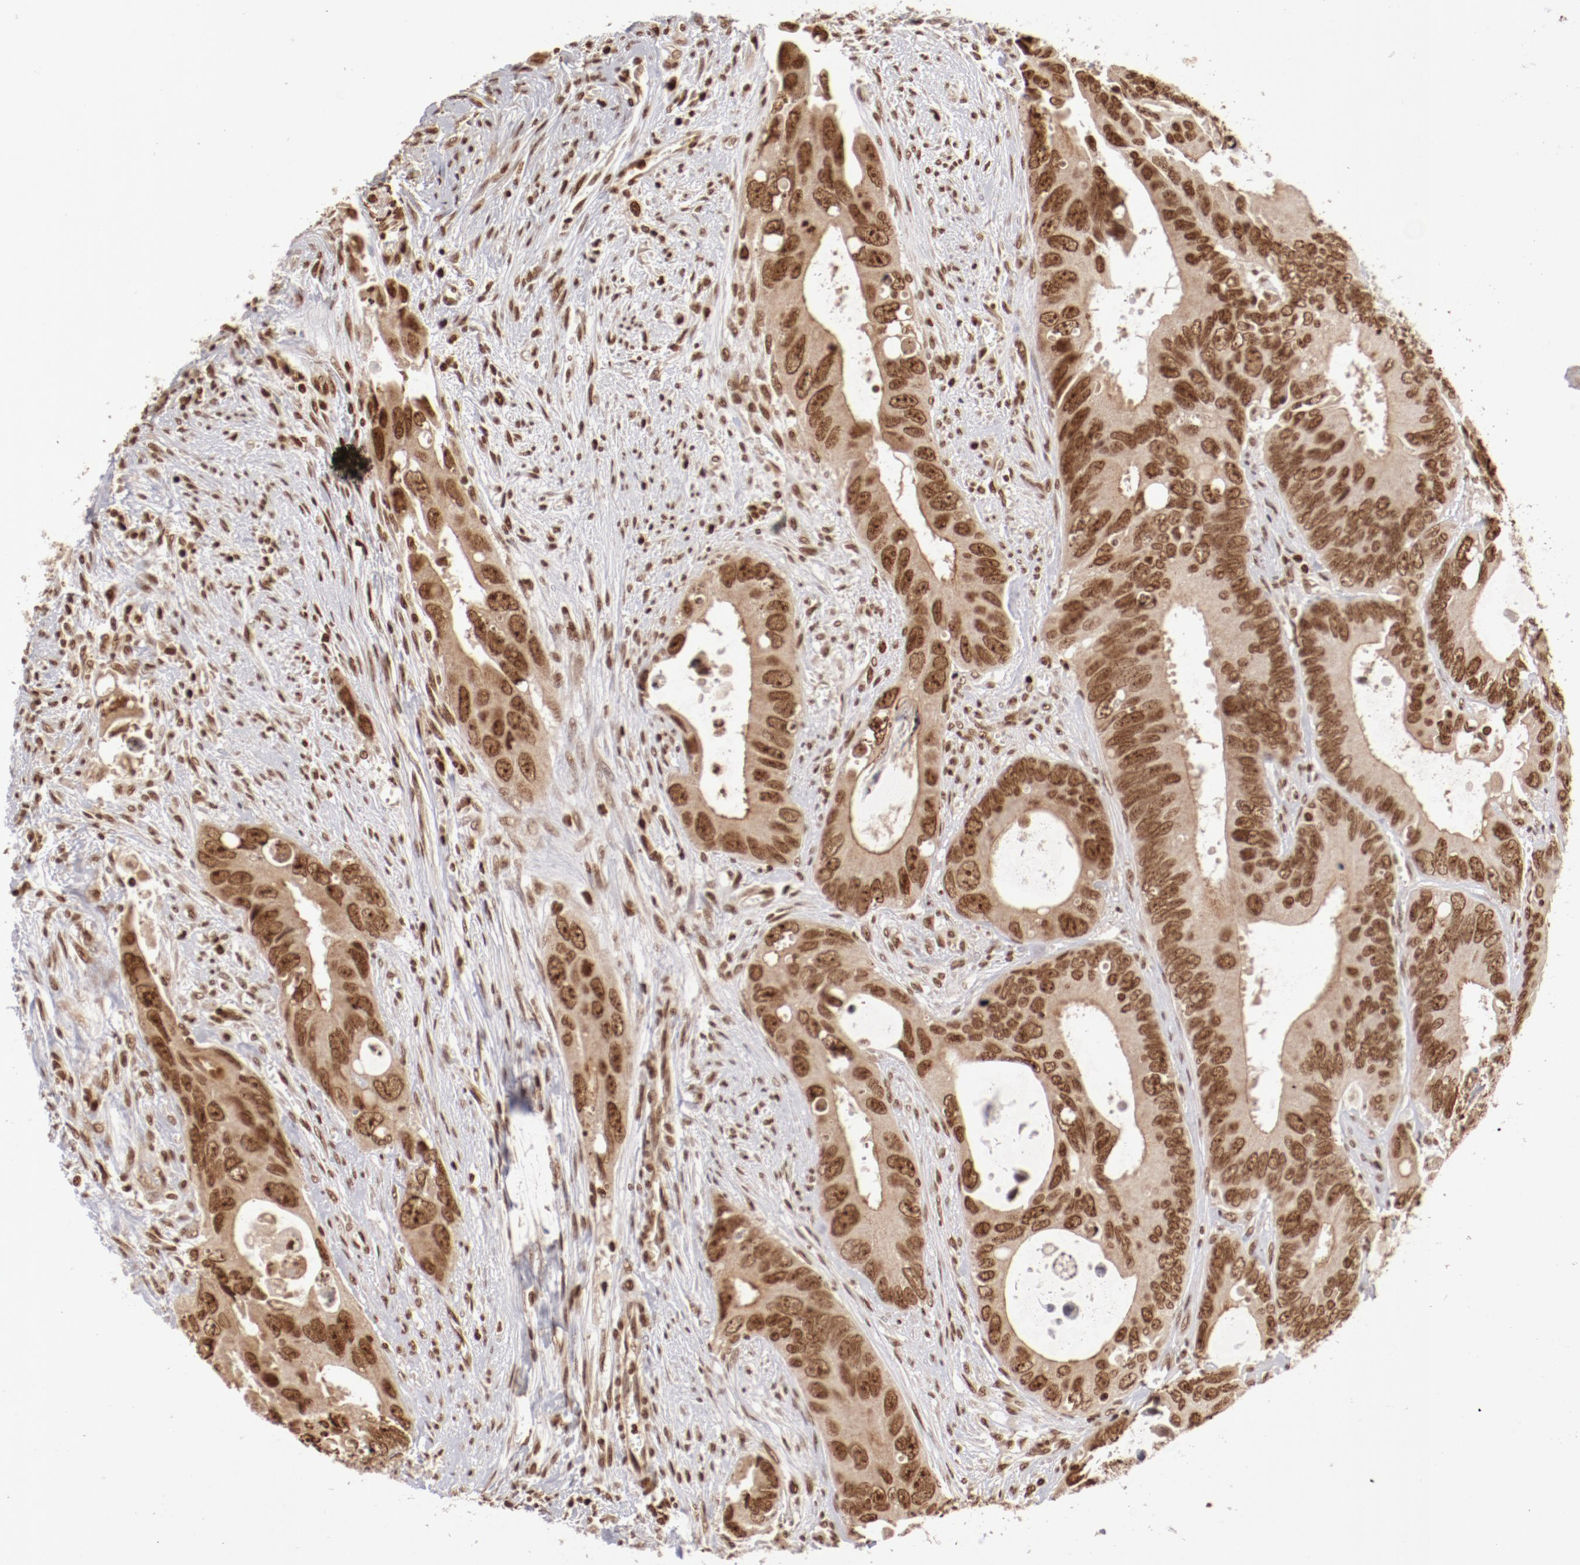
{"staining": {"intensity": "moderate", "quantity": ">75%", "location": "nuclear"}, "tissue": "colorectal cancer", "cell_type": "Tumor cells", "image_type": "cancer", "snomed": [{"axis": "morphology", "description": "Adenocarcinoma, NOS"}, {"axis": "topography", "description": "Rectum"}], "caption": "A micrograph of human colorectal adenocarcinoma stained for a protein shows moderate nuclear brown staining in tumor cells. The protein of interest is stained brown, and the nuclei are stained in blue (DAB (3,3'-diaminobenzidine) IHC with brightfield microscopy, high magnification).", "gene": "ABL2", "patient": {"sex": "male", "age": 70}}